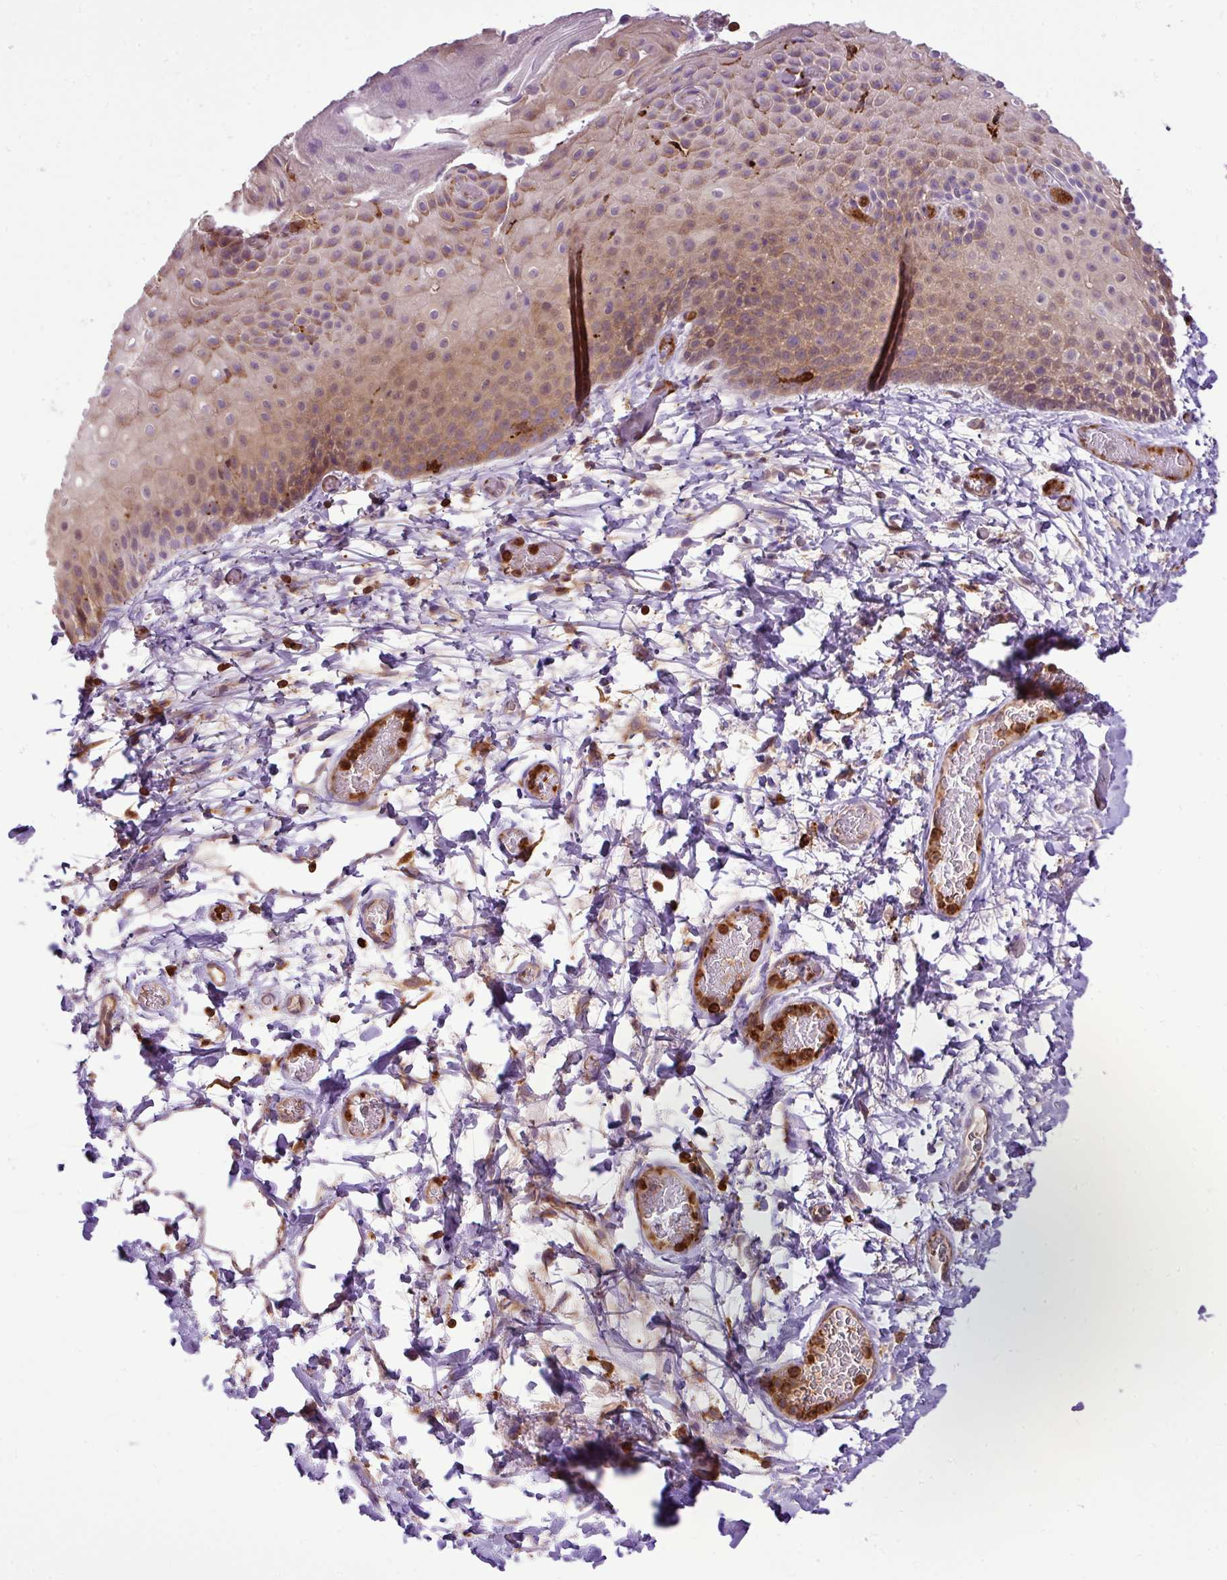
{"staining": {"intensity": "moderate", "quantity": "25%-75%", "location": "cytoplasmic/membranous"}, "tissue": "skin", "cell_type": "Epidermal cells", "image_type": "normal", "snomed": [{"axis": "morphology", "description": "Normal tissue, NOS"}, {"axis": "morphology", "description": "Hemorrhoids"}, {"axis": "morphology", "description": "Inflammation, NOS"}, {"axis": "topography", "description": "Anal"}], "caption": "Skin stained with IHC exhibits moderate cytoplasmic/membranous expression in approximately 25%-75% of epidermal cells.", "gene": "PGAP6", "patient": {"sex": "male", "age": 60}}